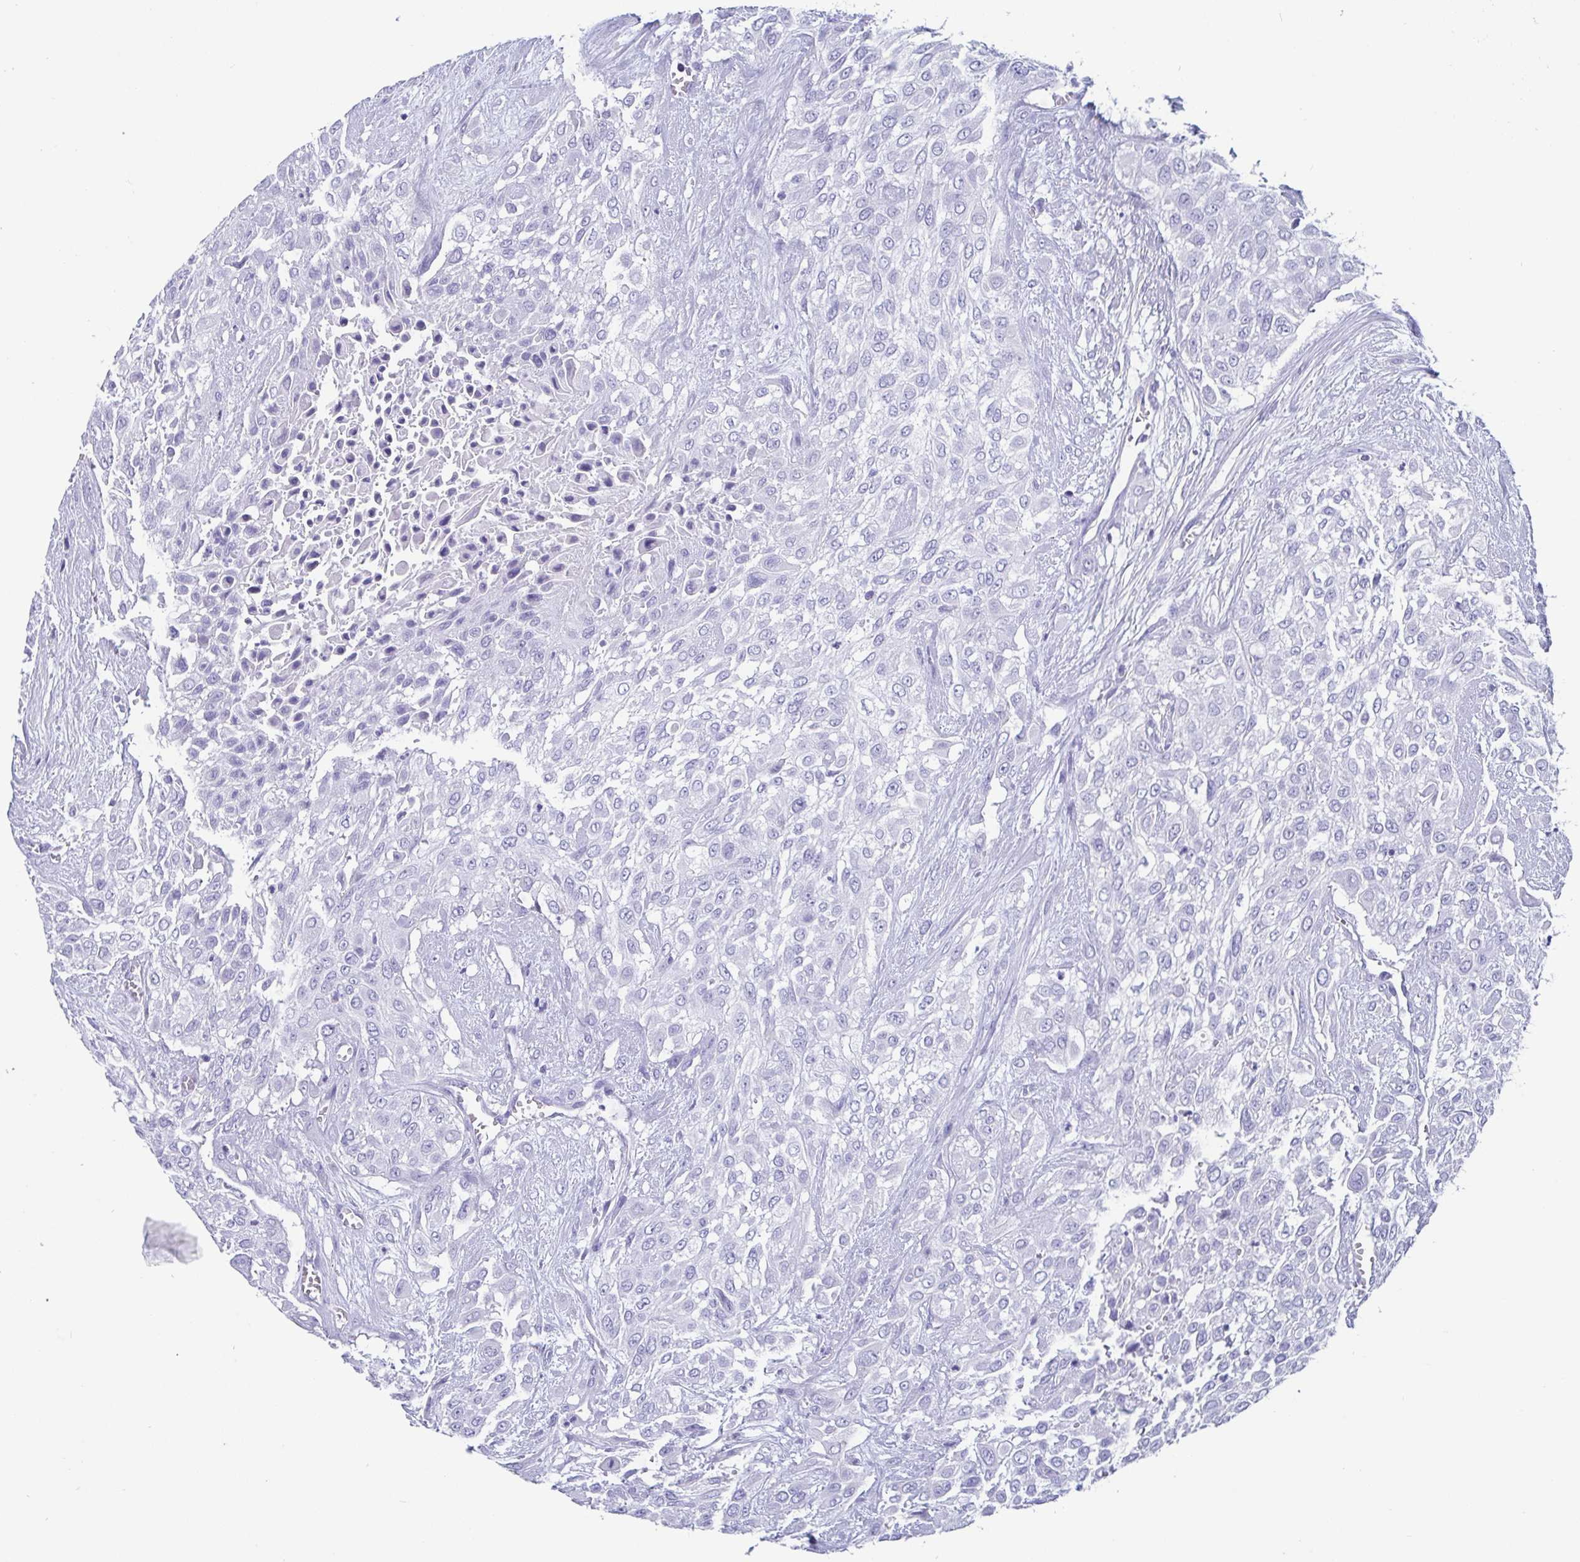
{"staining": {"intensity": "negative", "quantity": "none", "location": "none"}, "tissue": "urothelial cancer", "cell_type": "Tumor cells", "image_type": "cancer", "snomed": [{"axis": "morphology", "description": "Urothelial carcinoma, High grade"}, {"axis": "topography", "description": "Urinary bladder"}], "caption": "This is an immunohistochemistry micrograph of urothelial cancer. There is no positivity in tumor cells.", "gene": "SCGN", "patient": {"sex": "male", "age": 57}}